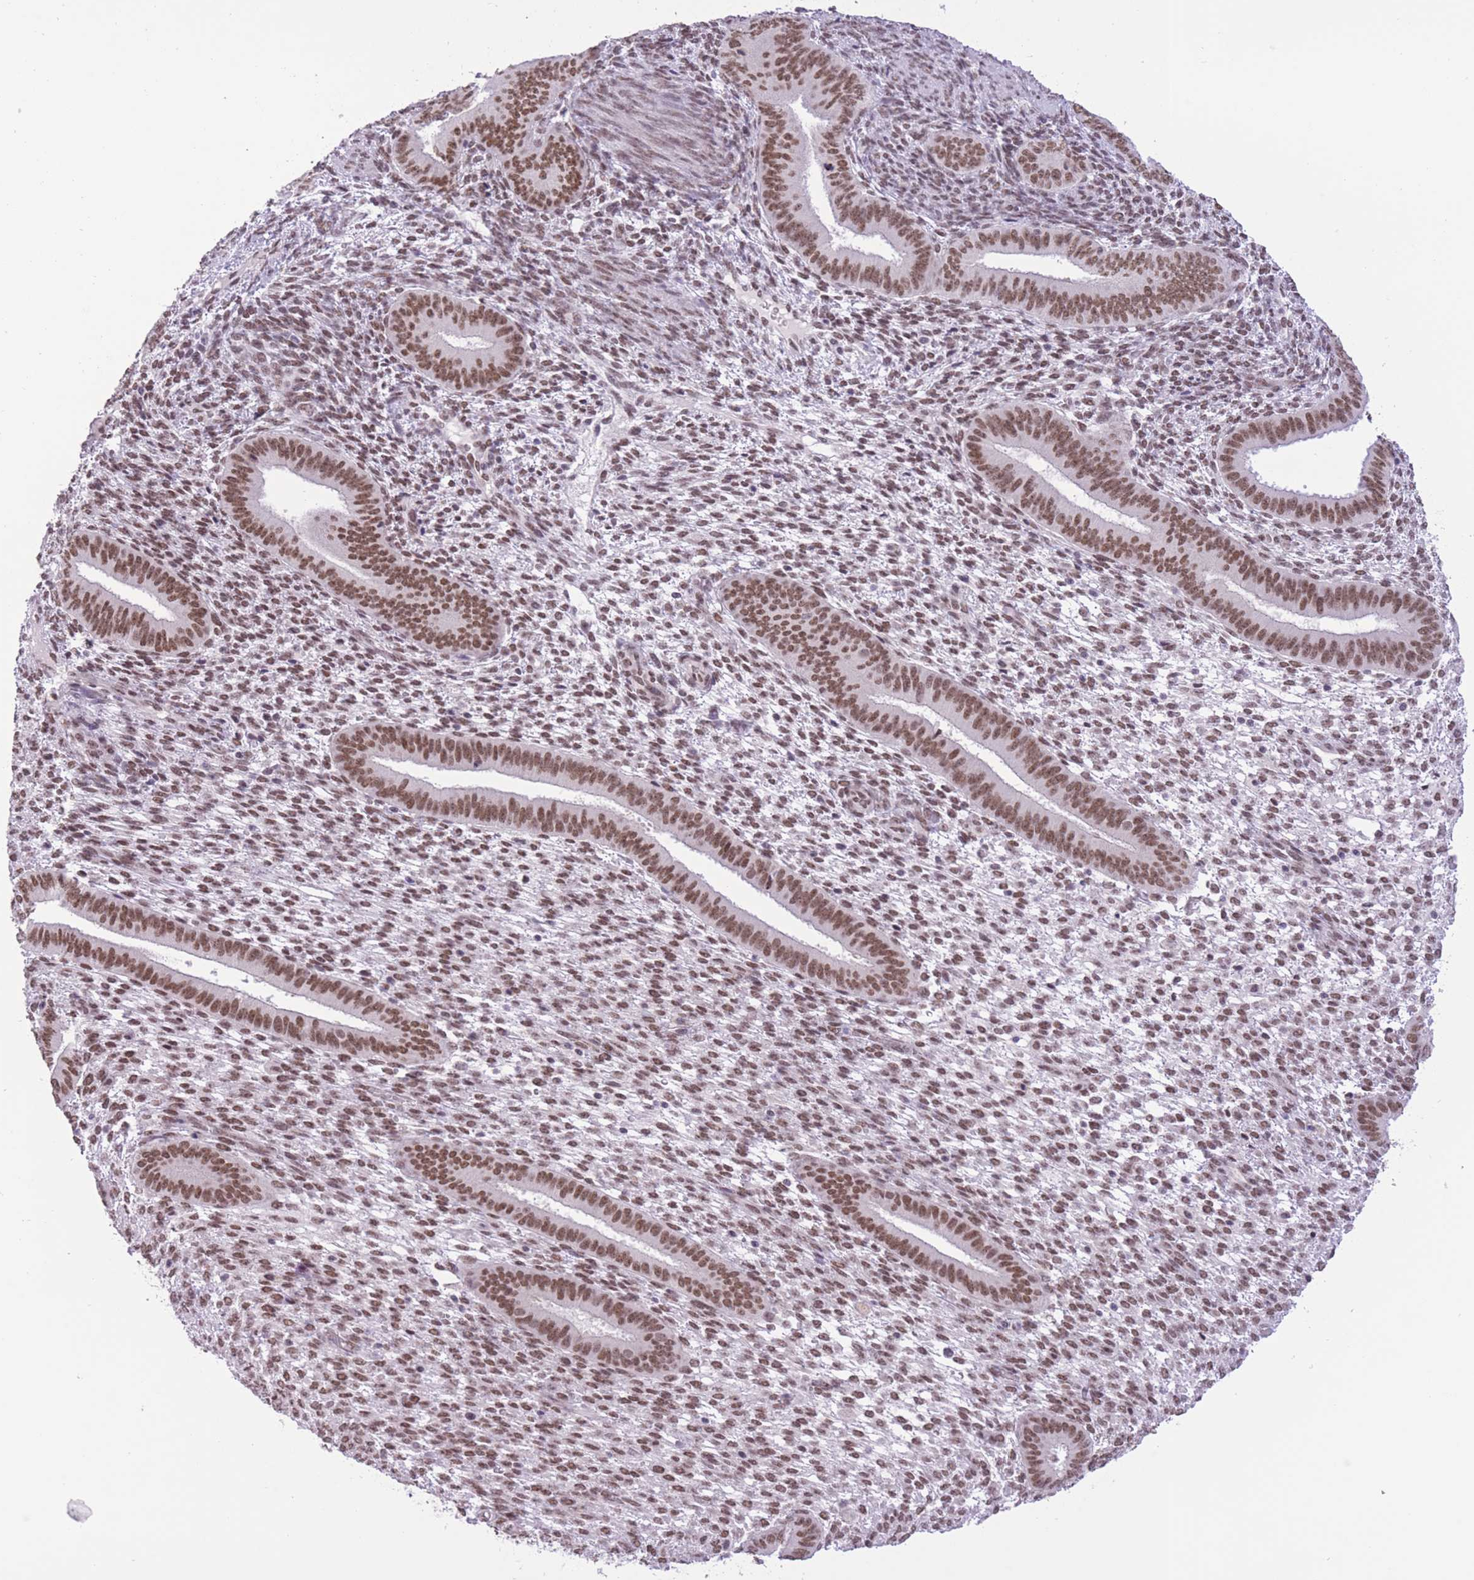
{"staining": {"intensity": "moderate", "quantity": "25%-75%", "location": "nuclear"}, "tissue": "endometrium", "cell_type": "Cells in endometrial stroma", "image_type": "normal", "snomed": [{"axis": "morphology", "description": "Normal tissue, NOS"}, {"axis": "topography", "description": "Endometrium"}], "caption": "Immunohistochemistry (IHC) of unremarkable human endometrium shows medium levels of moderate nuclear staining in about 25%-75% of cells in endometrial stroma.", "gene": "ZBED5", "patient": {"sex": "female", "age": 36}}